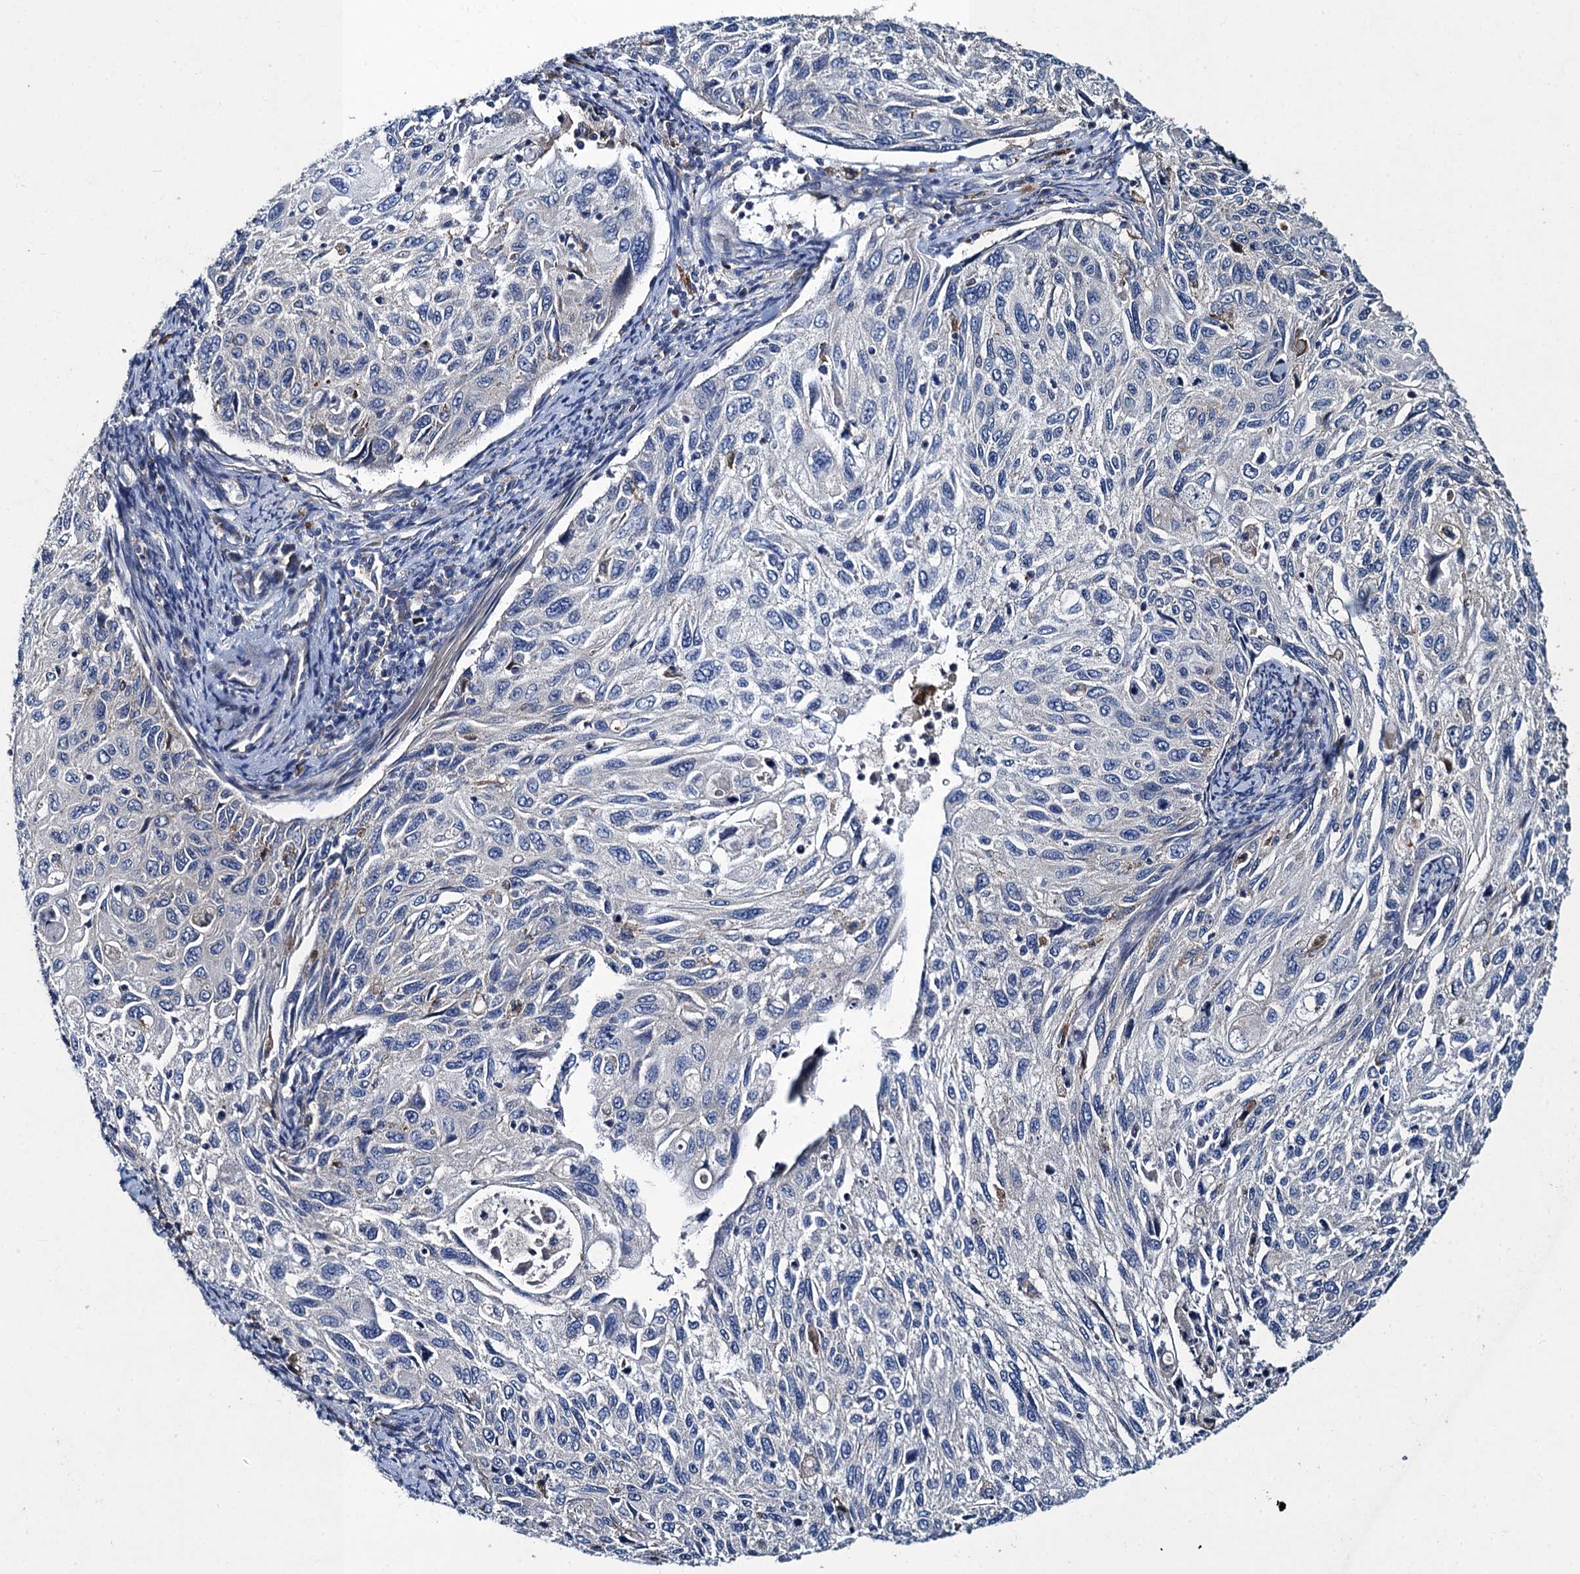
{"staining": {"intensity": "negative", "quantity": "none", "location": "none"}, "tissue": "cervical cancer", "cell_type": "Tumor cells", "image_type": "cancer", "snomed": [{"axis": "morphology", "description": "Squamous cell carcinoma, NOS"}, {"axis": "topography", "description": "Cervix"}], "caption": "DAB immunohistochemical staining of squamous cell carcinoma (cervical) exhibits no significant staining in tumor cells.", "gene": "SNAP29", "patient": {"sex": "female", "age": 70}}